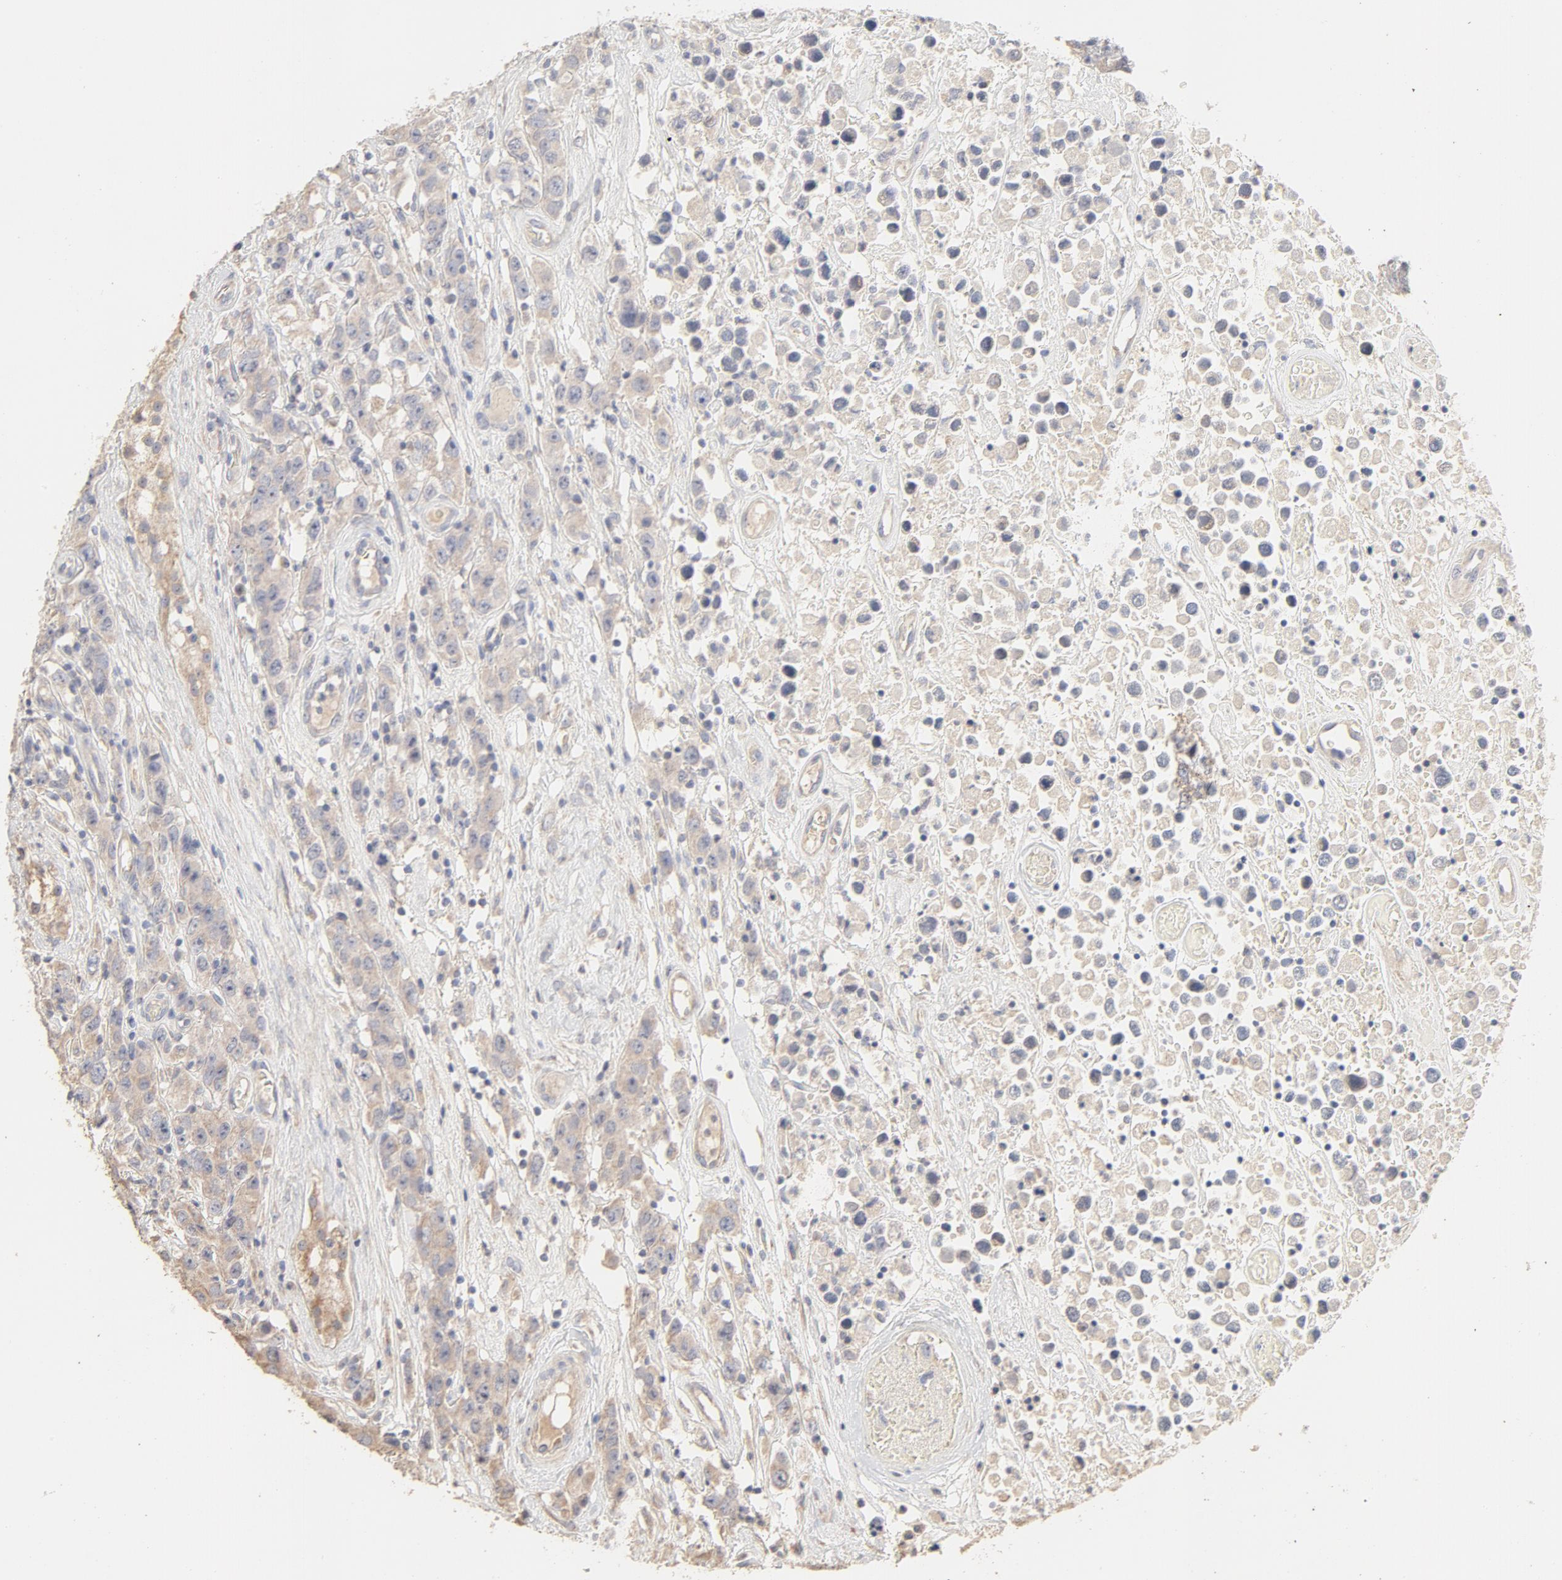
{"staining": {"intensity": "negative", "quantity": "none", "location": "none"}, "tissue": "testis cancer", "cell_type": "Tumor cells", "image_type": "cancer", "snomed": [{"axis": "morphology", "description": "Seminoma, NOS"}, {"axis": "topography", "description": "Testis"}], "caption": "There is no significant expression in tumor cells of testis seminoma.", "gene": "FCGBP", "patient": {"sex": "male", "age": 52}}